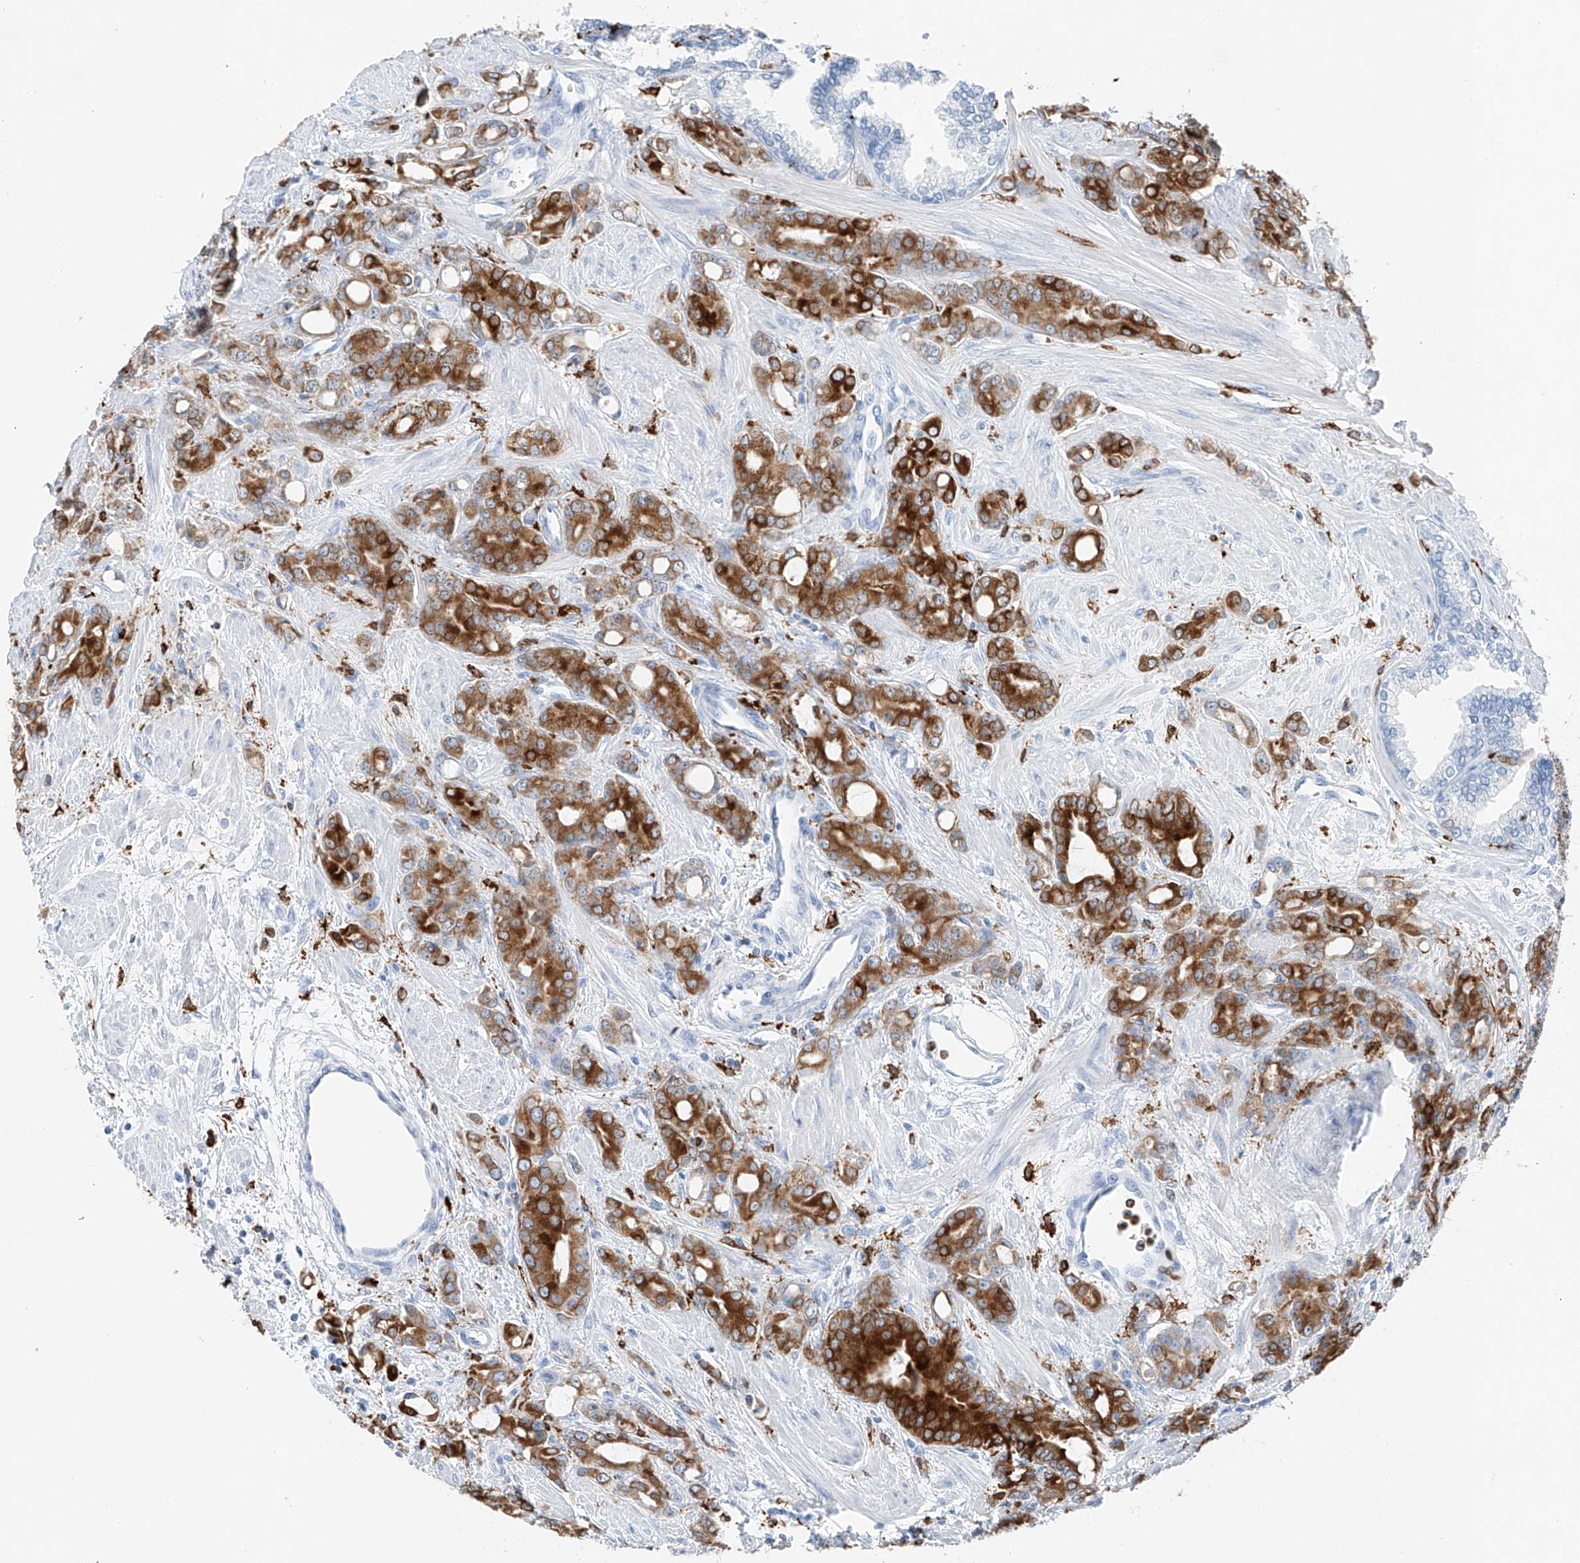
{"staining": {"intensity": "strong", "quantity": "25%-75%", "location": "cytoplasmic/membranous"}, "tissue": "prostate cancer", "cell_type": "Tumor cells", "image_type": "cancer", "snomed": [{"axis": "morphology", "description": "Adenocarcinoma, High grade"}, {"axis": "topography", "description": "Prostate"}], "caption": "About 25%-75% of tumor cells in human prostate cancer (high-grade adenocarcinoma) demonstrate strong cytoplasmic/membranous protein expression as visualized by brown immunohistochemical staining.", "gene": "TBXAS1", "patient": {"sex": "male", "age": 62}}